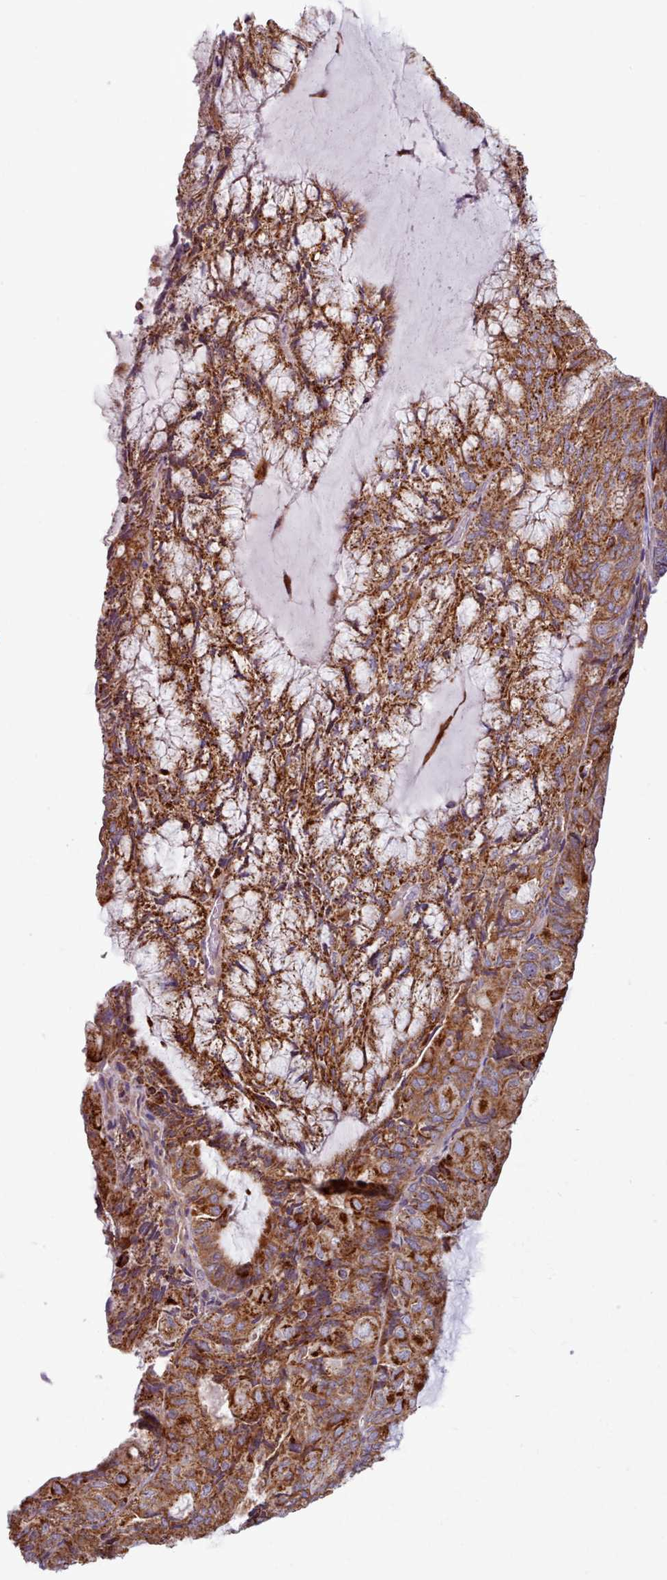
{"staining": {"intensity": "strong", "quantity": ">75%", "location": "cytoplasmic/membranous"}, "tissue": "endometrial cancer", "cell_type": "Tumor cells", "image_type": "cancer", "snomed": [{"axis": "morphology", "description": "Adenocarcinoma, NOS"}, {"axis": "topography", "description": "Endometrium"}], "caption": "Strong cytoplasmic/membranous expression for a protein is identified in approximately >75% of tumor cells of endometrial cancer using immunohistochemistry.", "gene": "CRYBG1", "patient": {"sex": "female", "age": 81}}